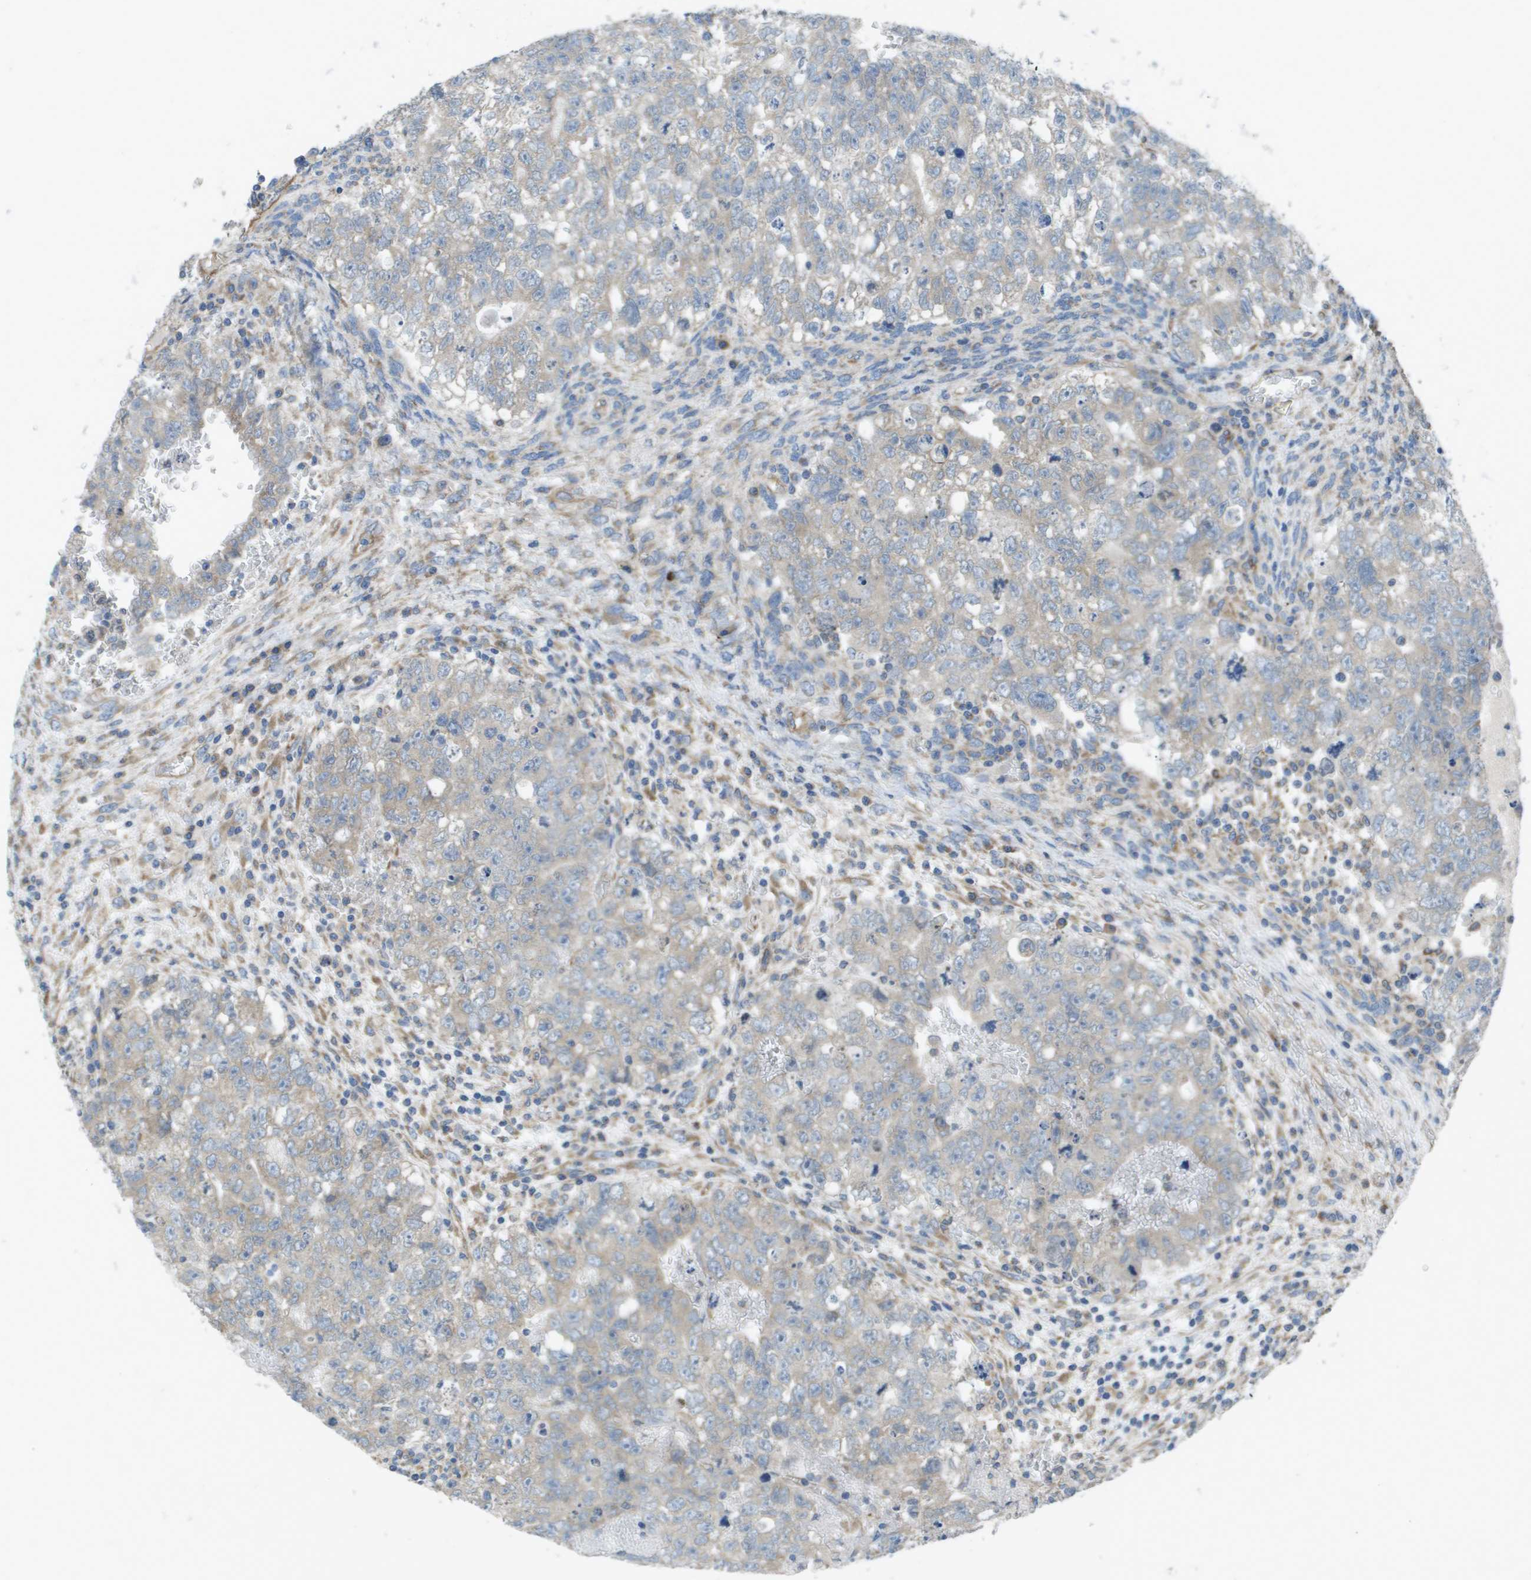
{"staining": {"intensity": "negative", "quantity": "none", "location": "none"}, "tissue": "testis cancer", "cell_type": "Tumor cells", "image_type": "cancer", "snomed": [{"axis": "morphology", "description": "Seminoma, NOS"}, {"axis": "morphology", "description": "Carcinoma, Embryonal, NOS"}, {"axis": "topography", "description": "Testis"}], "caption": "The photomicrograph exhibits no staining of tumor cells in testis cancer (embryonal carcinoma).", "gene": "CLCN2", "patient": {"sex": "male", "age": 38}}